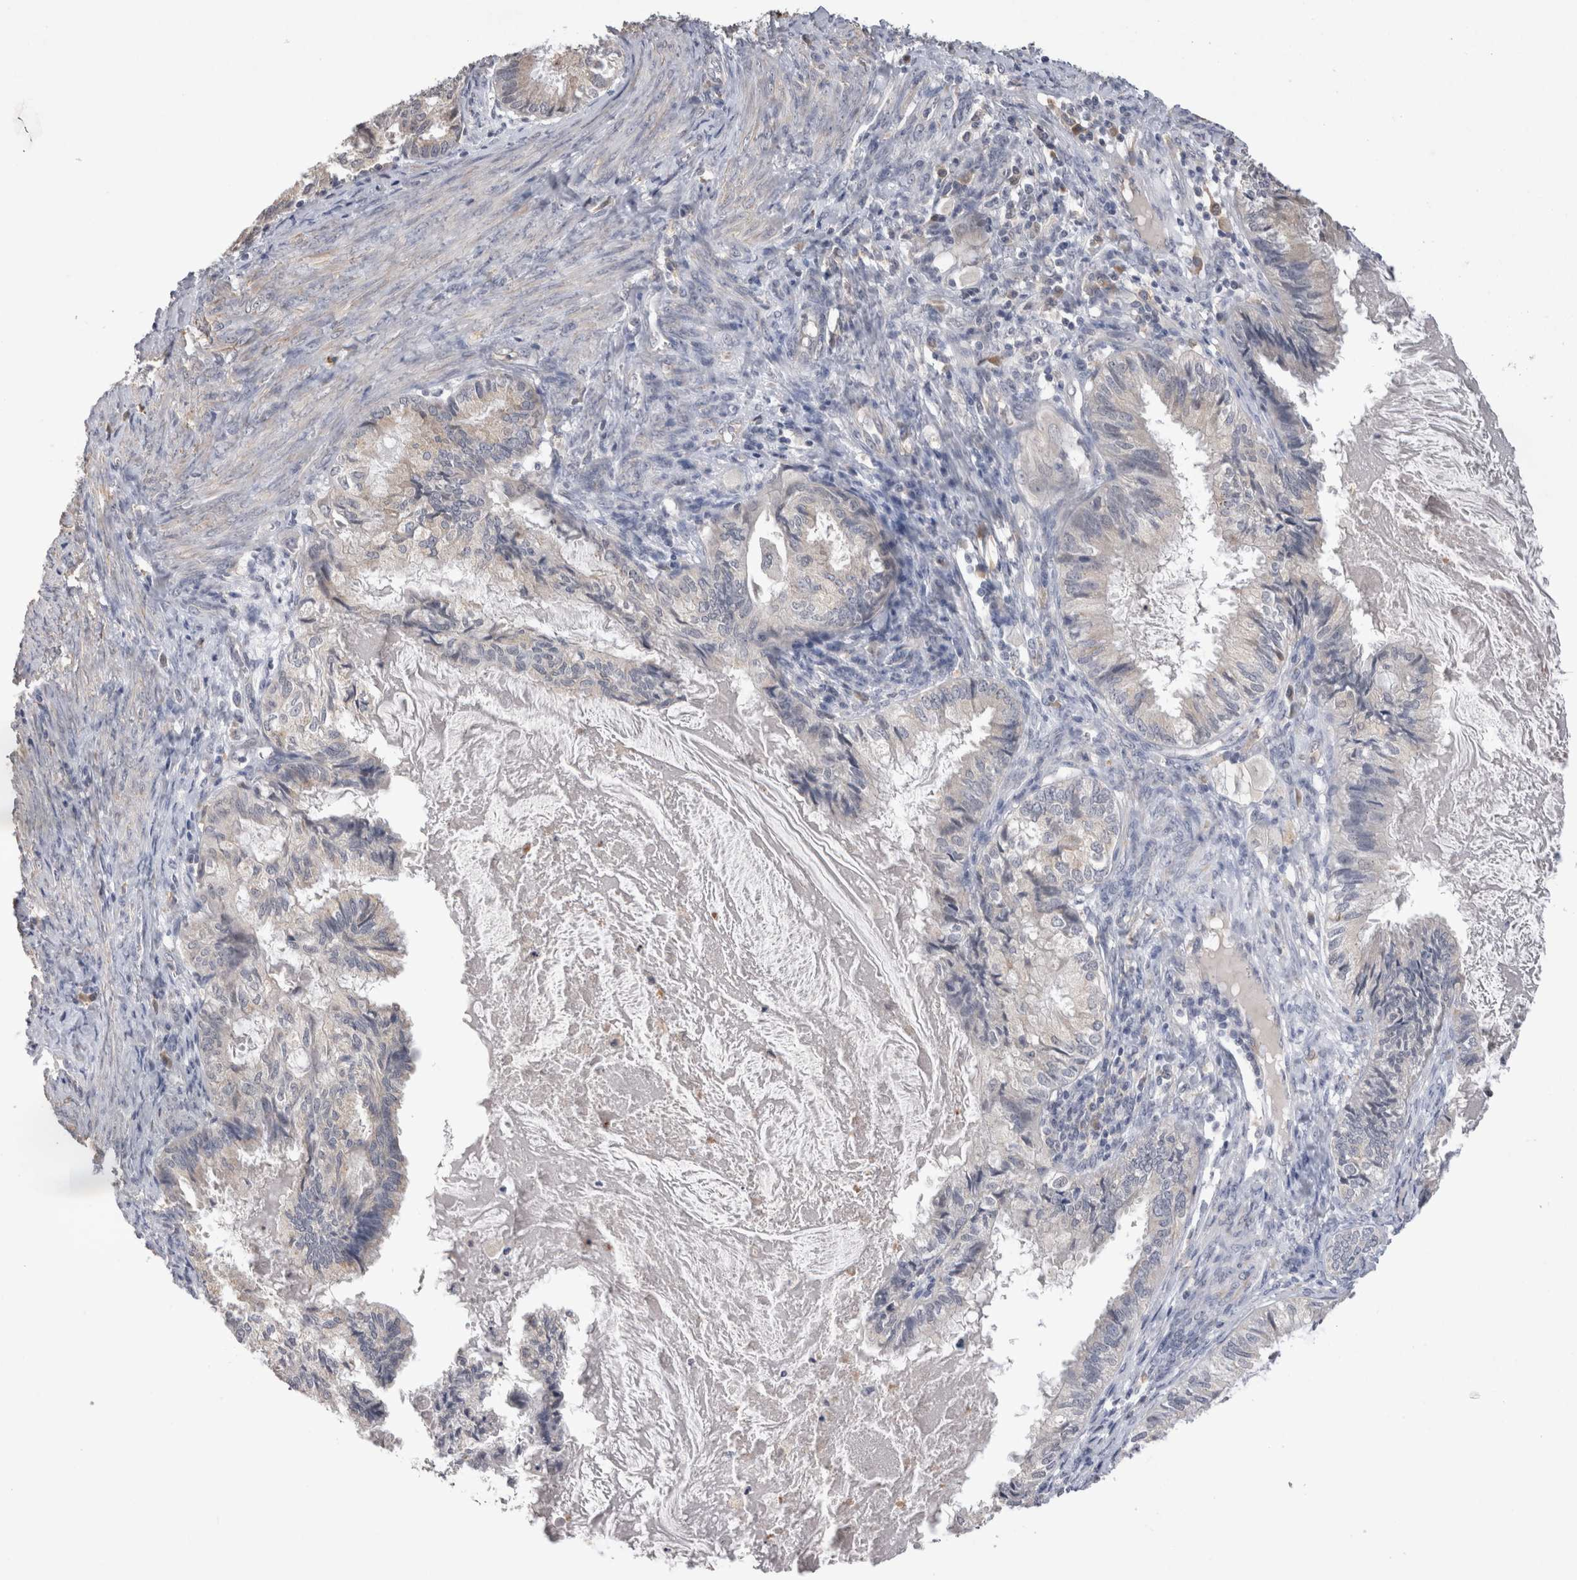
{"staining": {"intensity": "negative", "quantity": "none", "location": "none"}, "tissue": "cervical cancer", "cell_type": "Tumor cells", "image_type": "cancer", "snomed": [{"axis": "morphology", "description": "Normal tissue, NOS"}, {"axis": "morphology", "description": "Adenocarcinoma, NOS"}, {"axis": "topography", "description": "Cervix"}, {"axis": "topography", "description": "Endometrium"}], "caption": "Immunohistochemistry photomicrograph of human cervical cancer stained for a protein (brown), which shows no expression in tumor cells.", "gene": "VSIG4", "patient": {"sex": "female", "age": 86}}